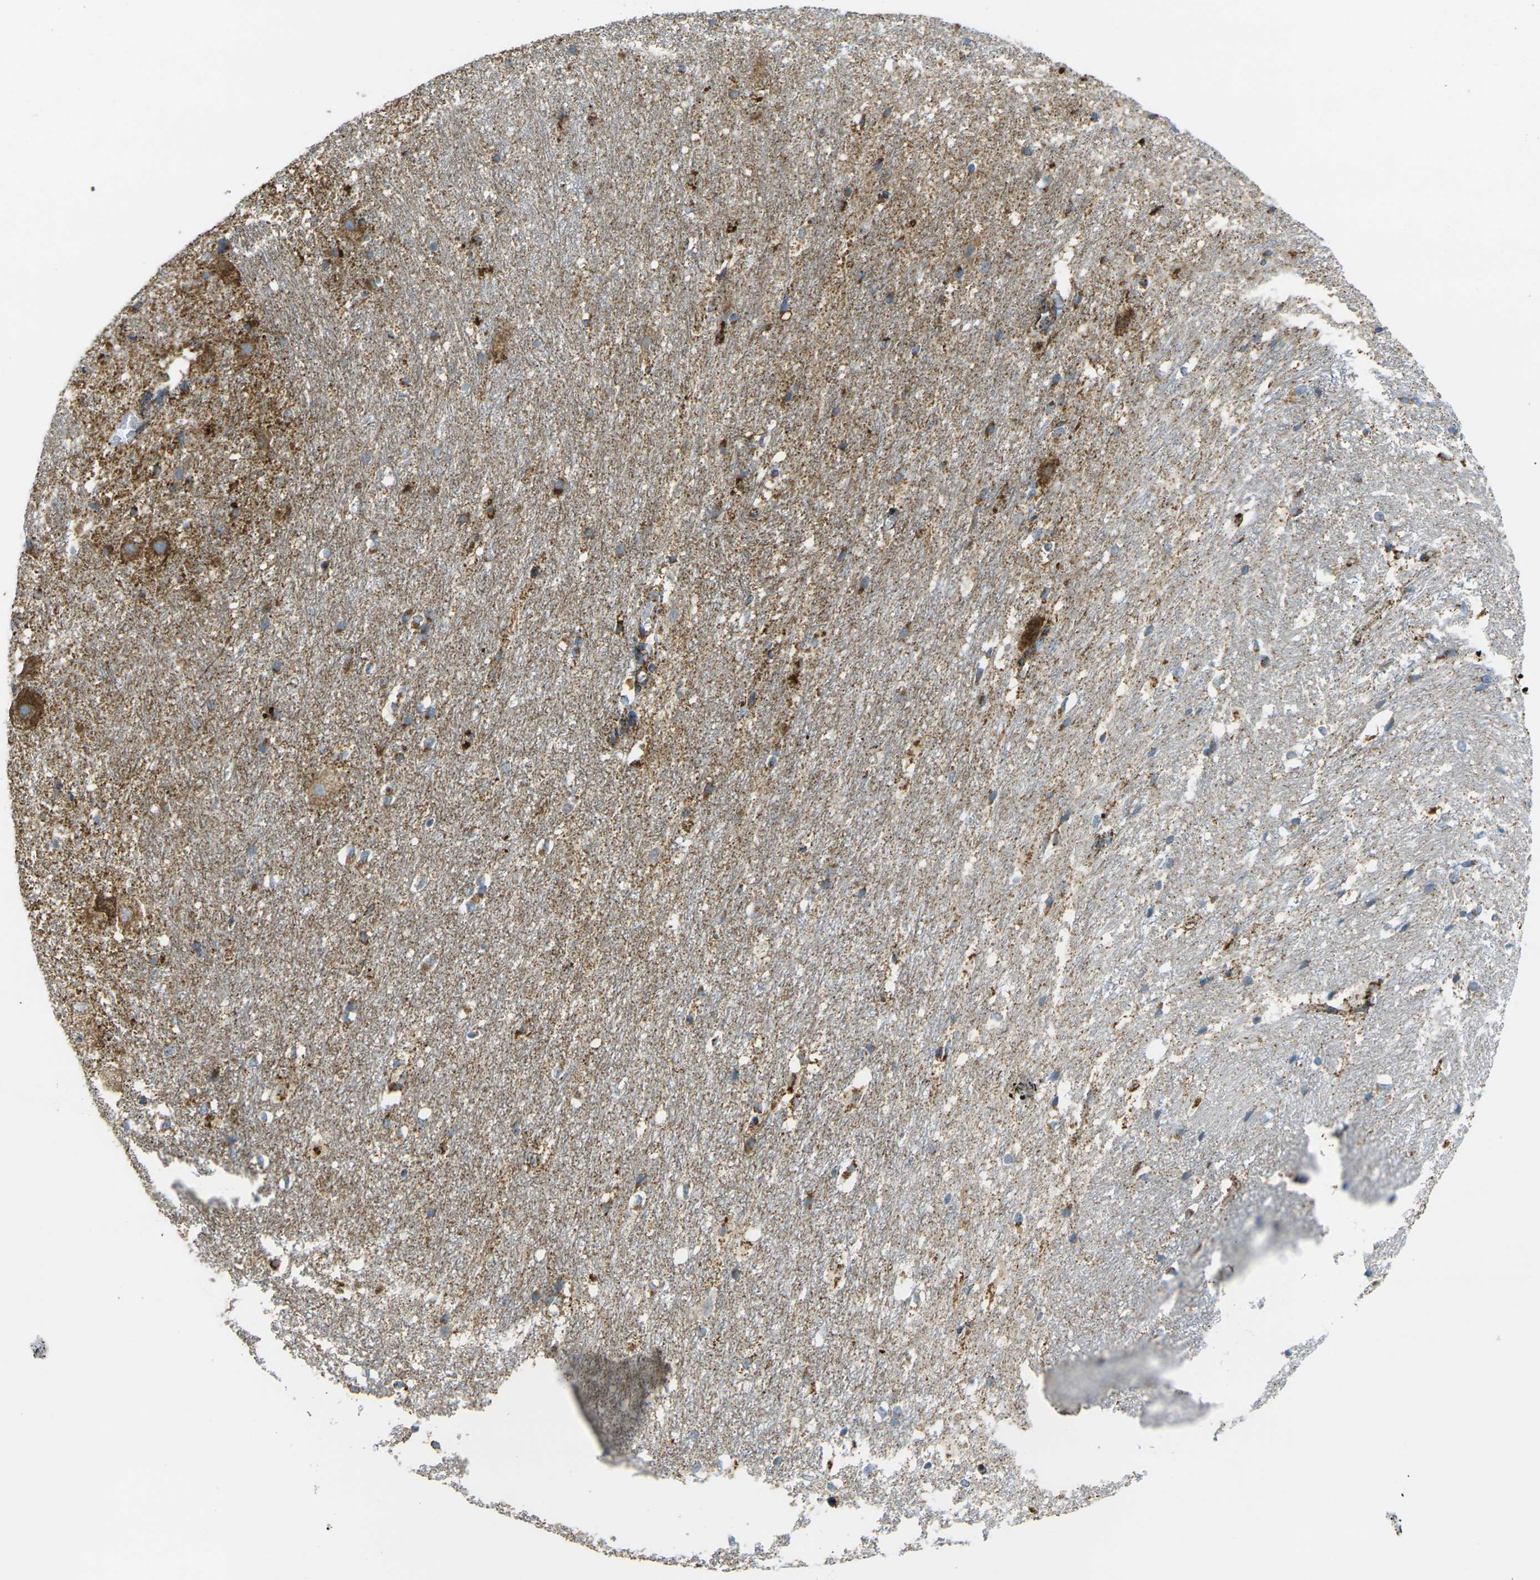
{"staining": {"intensity": "moderate", "quantity": "25%-75%", "location": "cytoplasmic/membranous"}, "tissue": "hippocampus", "cell_type": "Glial cells", "image_type": "normal", "snomed": [{"axis": "morphology", "description": "Normal tissue, NOS"}, {"axis": "topography", "description": "Hippocampus"}], "caption": "An image of human hippocampus stained for a protein exhibits moderate cytoplasmic/membranous brown staining in glial cells. Using DAB (3,3'-diaminobenzidine) (brown) and hematoxylin (blue) stains, captured at high magnification using brightfield microscopy.", "gene": "CYB5R1", "patient": {"sex": "female", "age": 19}}